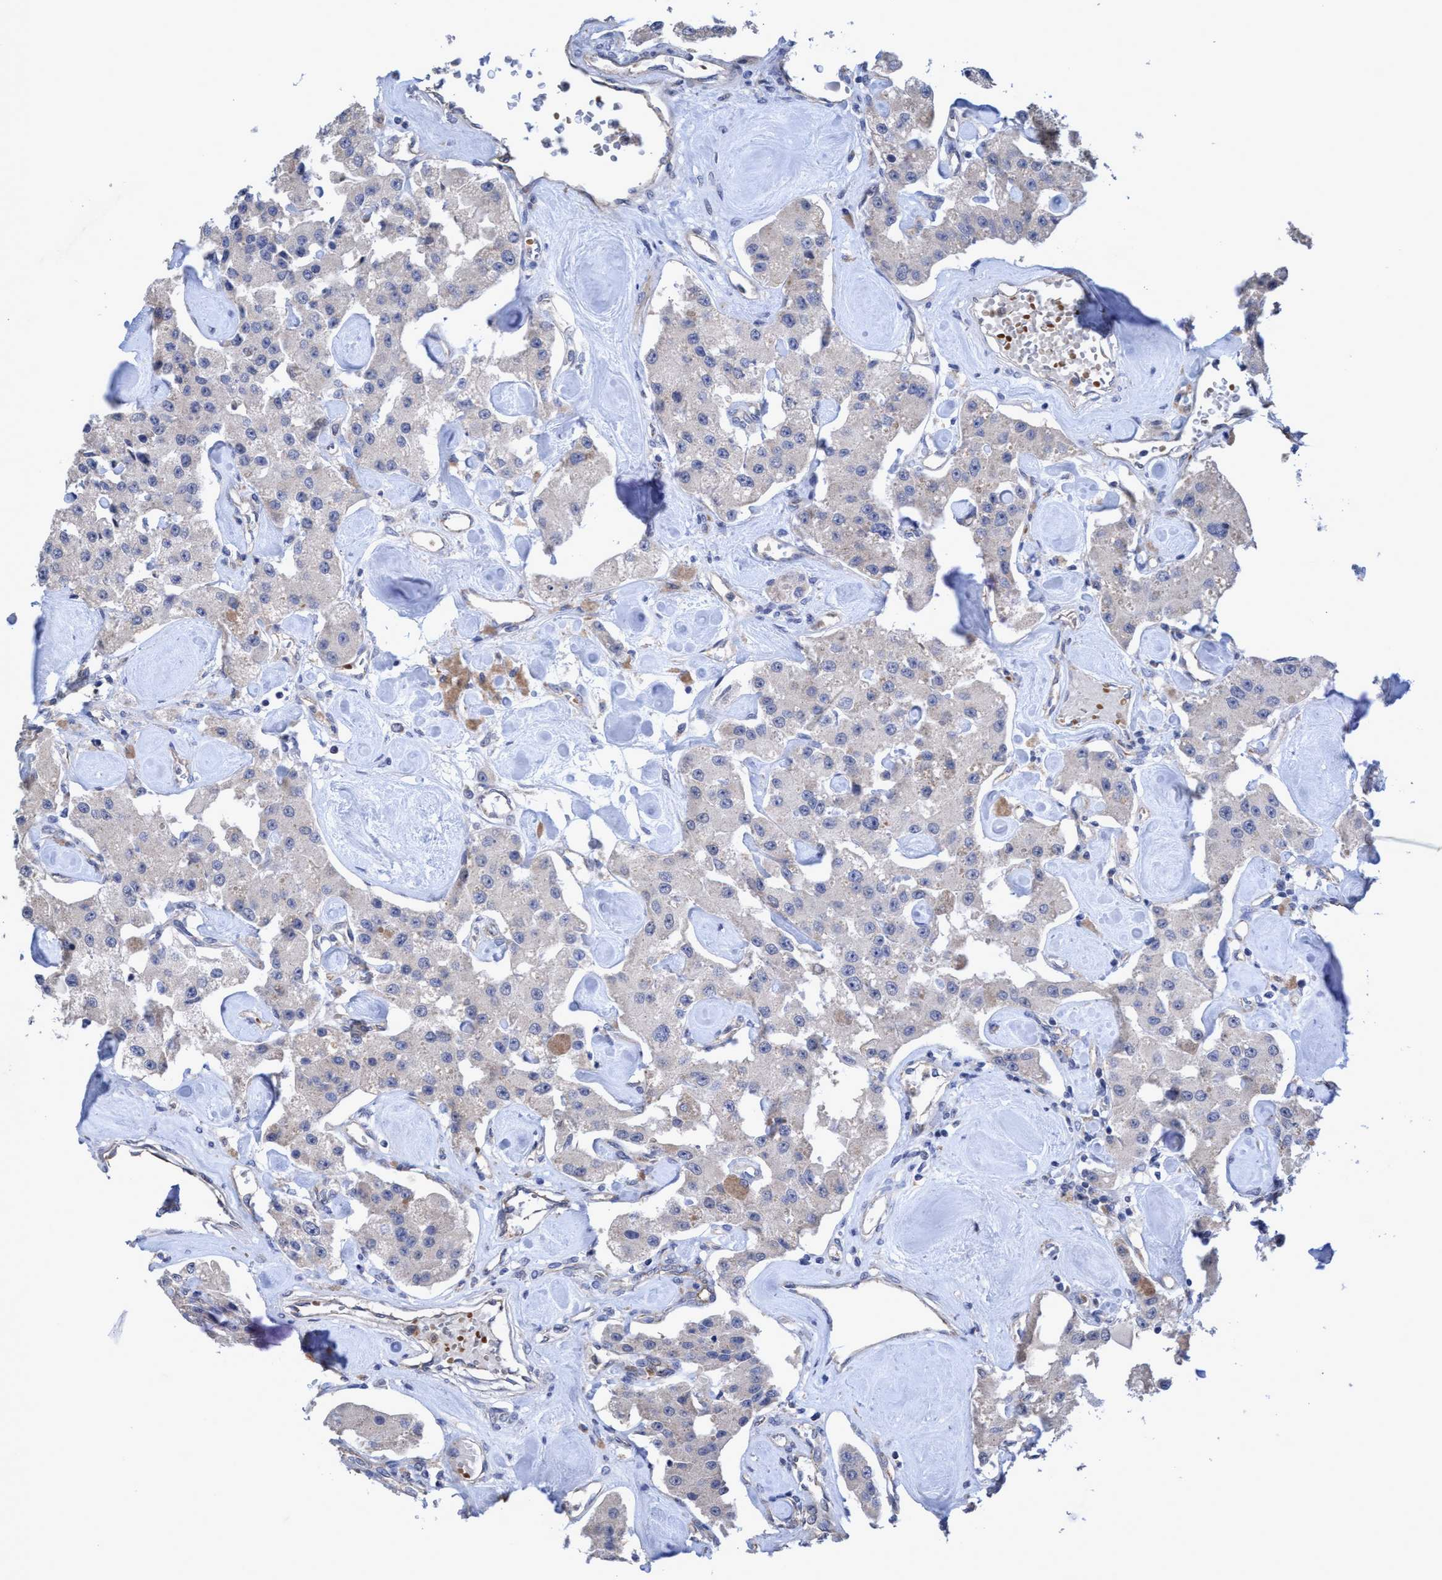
{"staining": {"intensity": "negative", "quantity": "none", "location": "none"}, "tissue": "carcinoid", "cell_type": "Tumor cells", "image_type": "cancer", "snomed": [{"axis": "morphology", "description": "Carcinoid, malignant, NOS"}, {"axis": "topography", "description": "Pancreas"}], "caption": "An immunohistochemistry (IHC) photomicrograph of malignant carcinoid is shown. There is no staining in tumor cells of malignant carcinoid.", "gene": "SEMA4D", "patient": {"sex": "male", "age": 41}}